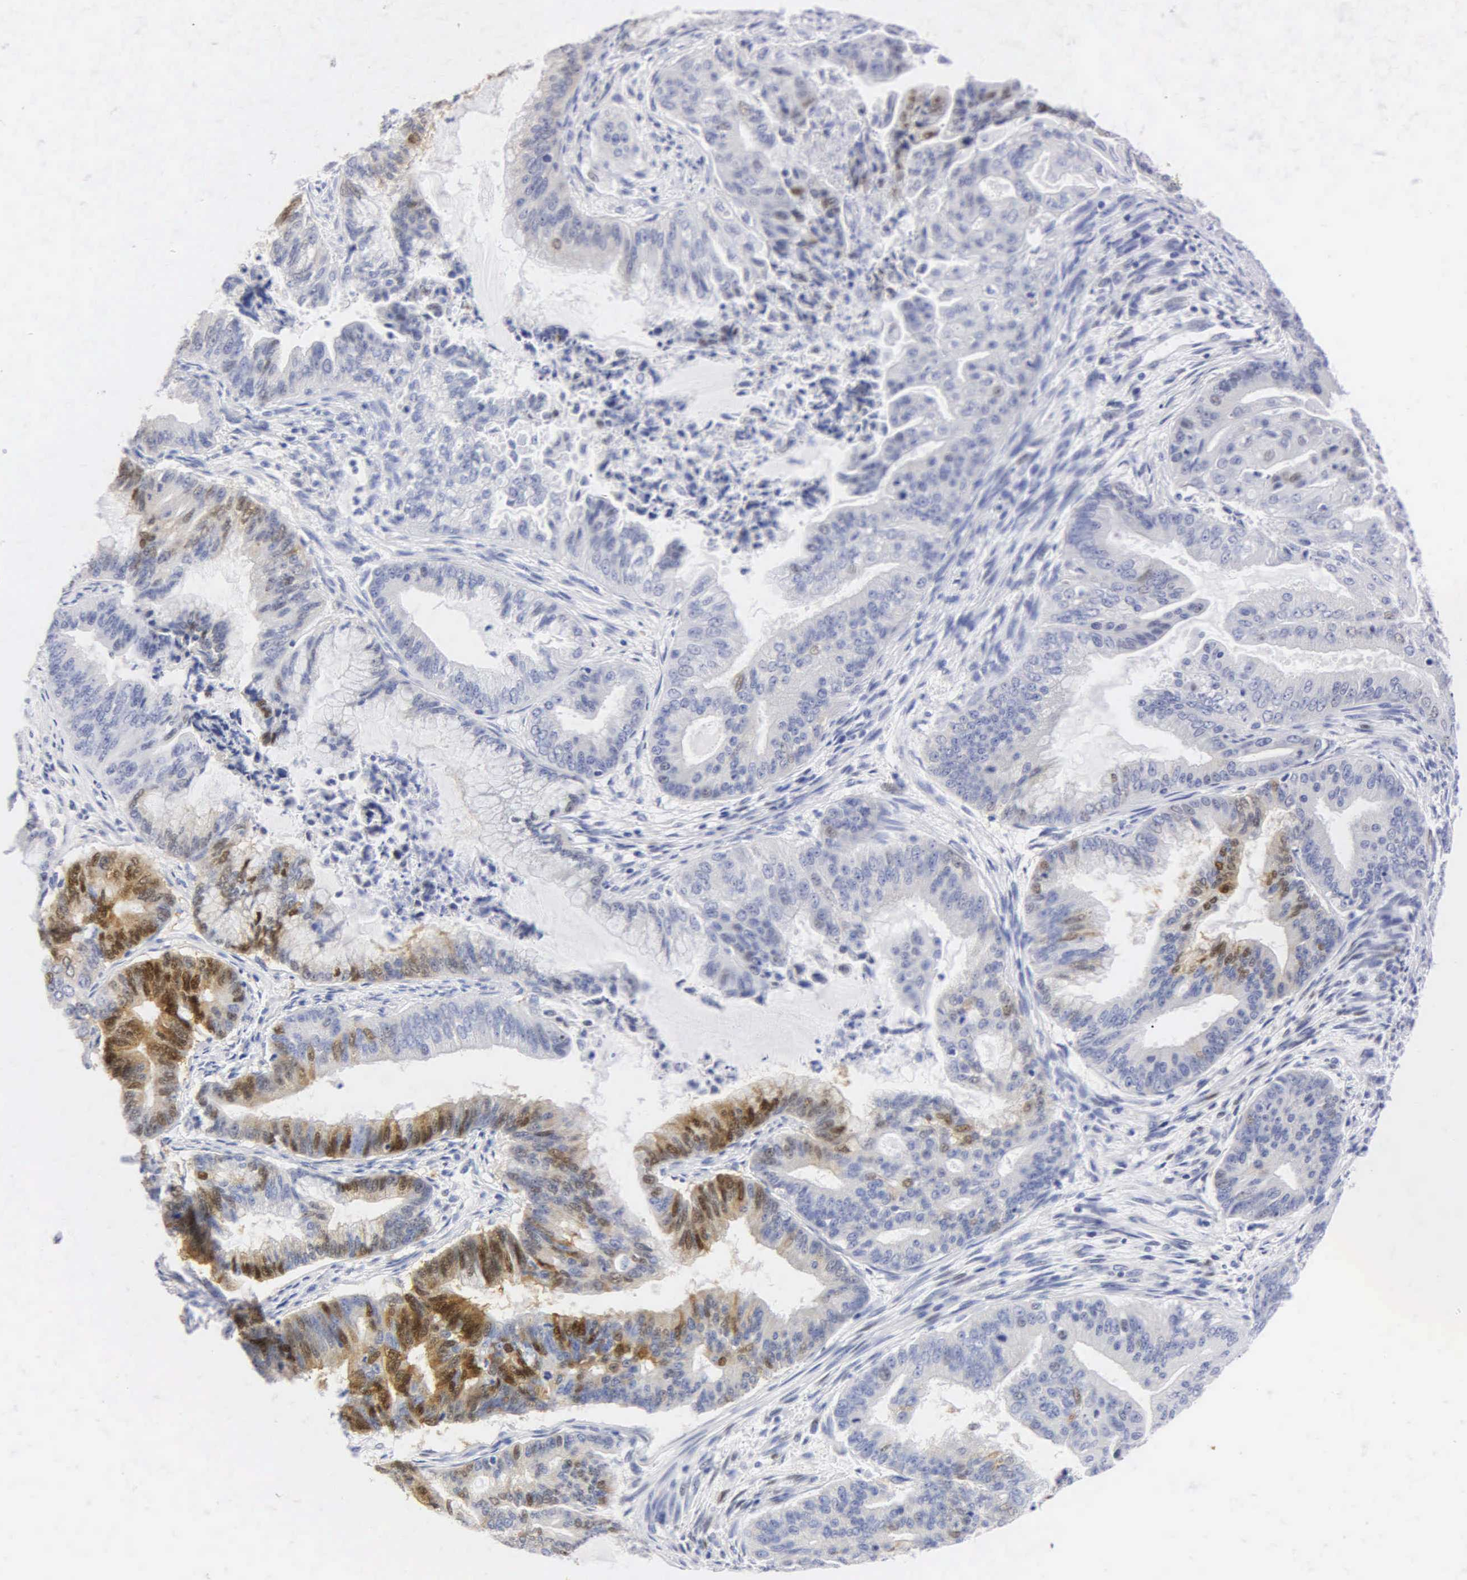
{"staining": {"intensity": "moderate", "quantity": "25%-75%", "location": "cytoplasmic/membranous,nuclear"}, "tissue": "endometrial cancer", "cell_type": "Tumor cells", "image_type": "cancer", "snomed": [{"axis": "morphology", "description": "Adenocarcinoma, NOS"}, {"axis": "topography", "description": "Endometrium"}], "caption": "A medium amount of moderate cytoplasmic/membranous and nuclear expression is identified in approximately 25%-75% of tumor cells in endometrial cancer (adenocarcinoma) tissue. (DAB (3,3'-diaminobenzidine) = brown stain, brightfield microscopy at high magnification).", "gene": "PGR", "patient": {"sex": "female", "age": 63}}